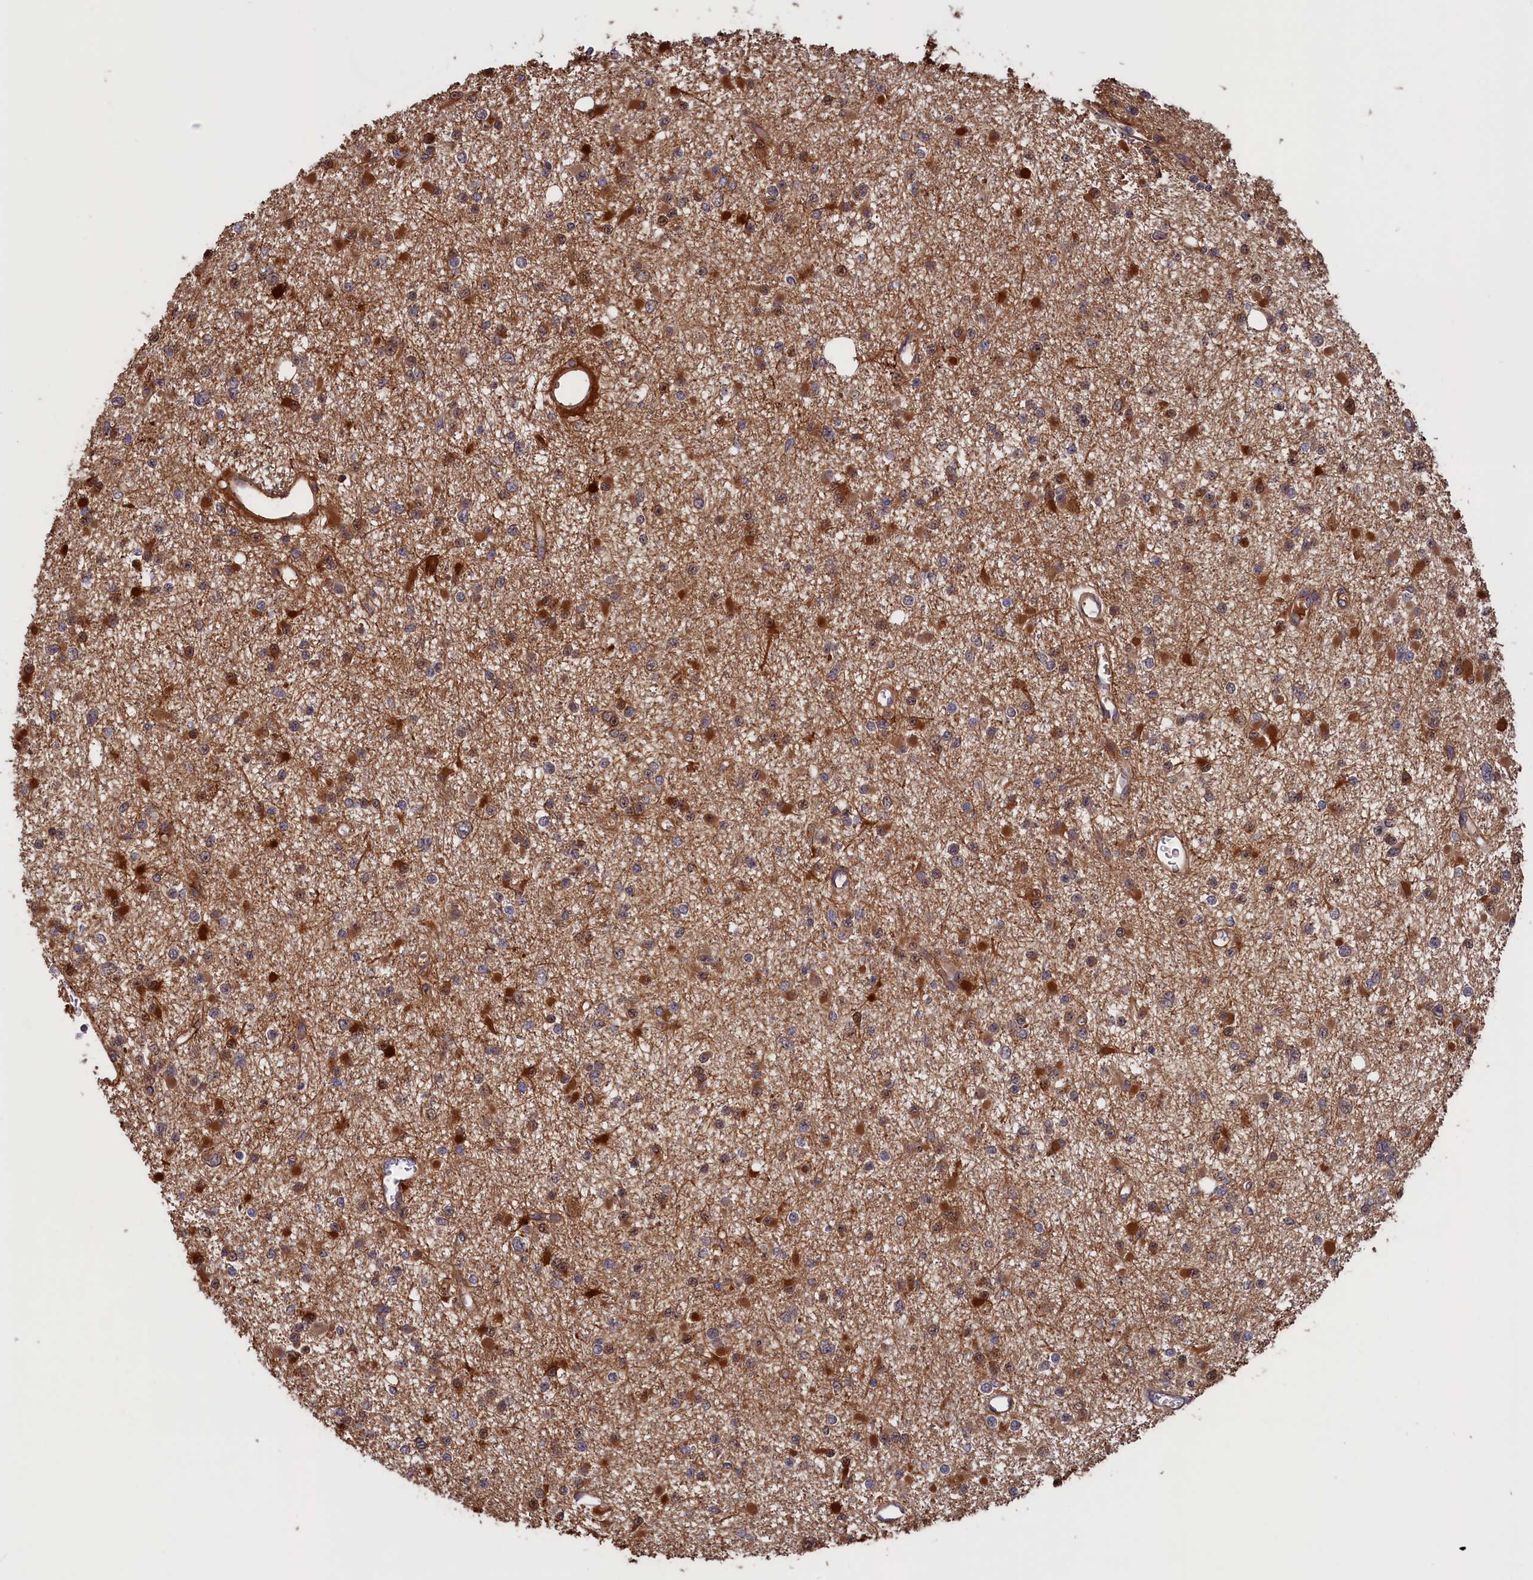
{"staining": {"intensity": "strong", "quantity": "<25%", "location": "cytoplasmic/membranous"}, "tissue": "glioma", "cell_type": "Tumor cells", "image_type": "cancer", "snomed": [{"axis": "morphology", "description": "Glioma, malignant, Low grade"}, {"axis": "topography", "description": "Brain"}], "caption": "Immunohistochemical staining of human glioma reveals medium levels of strong cytoplasmic/membranous protein positivity in about <25% of tumor cells. (Brightfield microscopy of DAB IHC at high magnification).", "gene": "PLP2", "patient": {"sex": "female", "age": 22}}